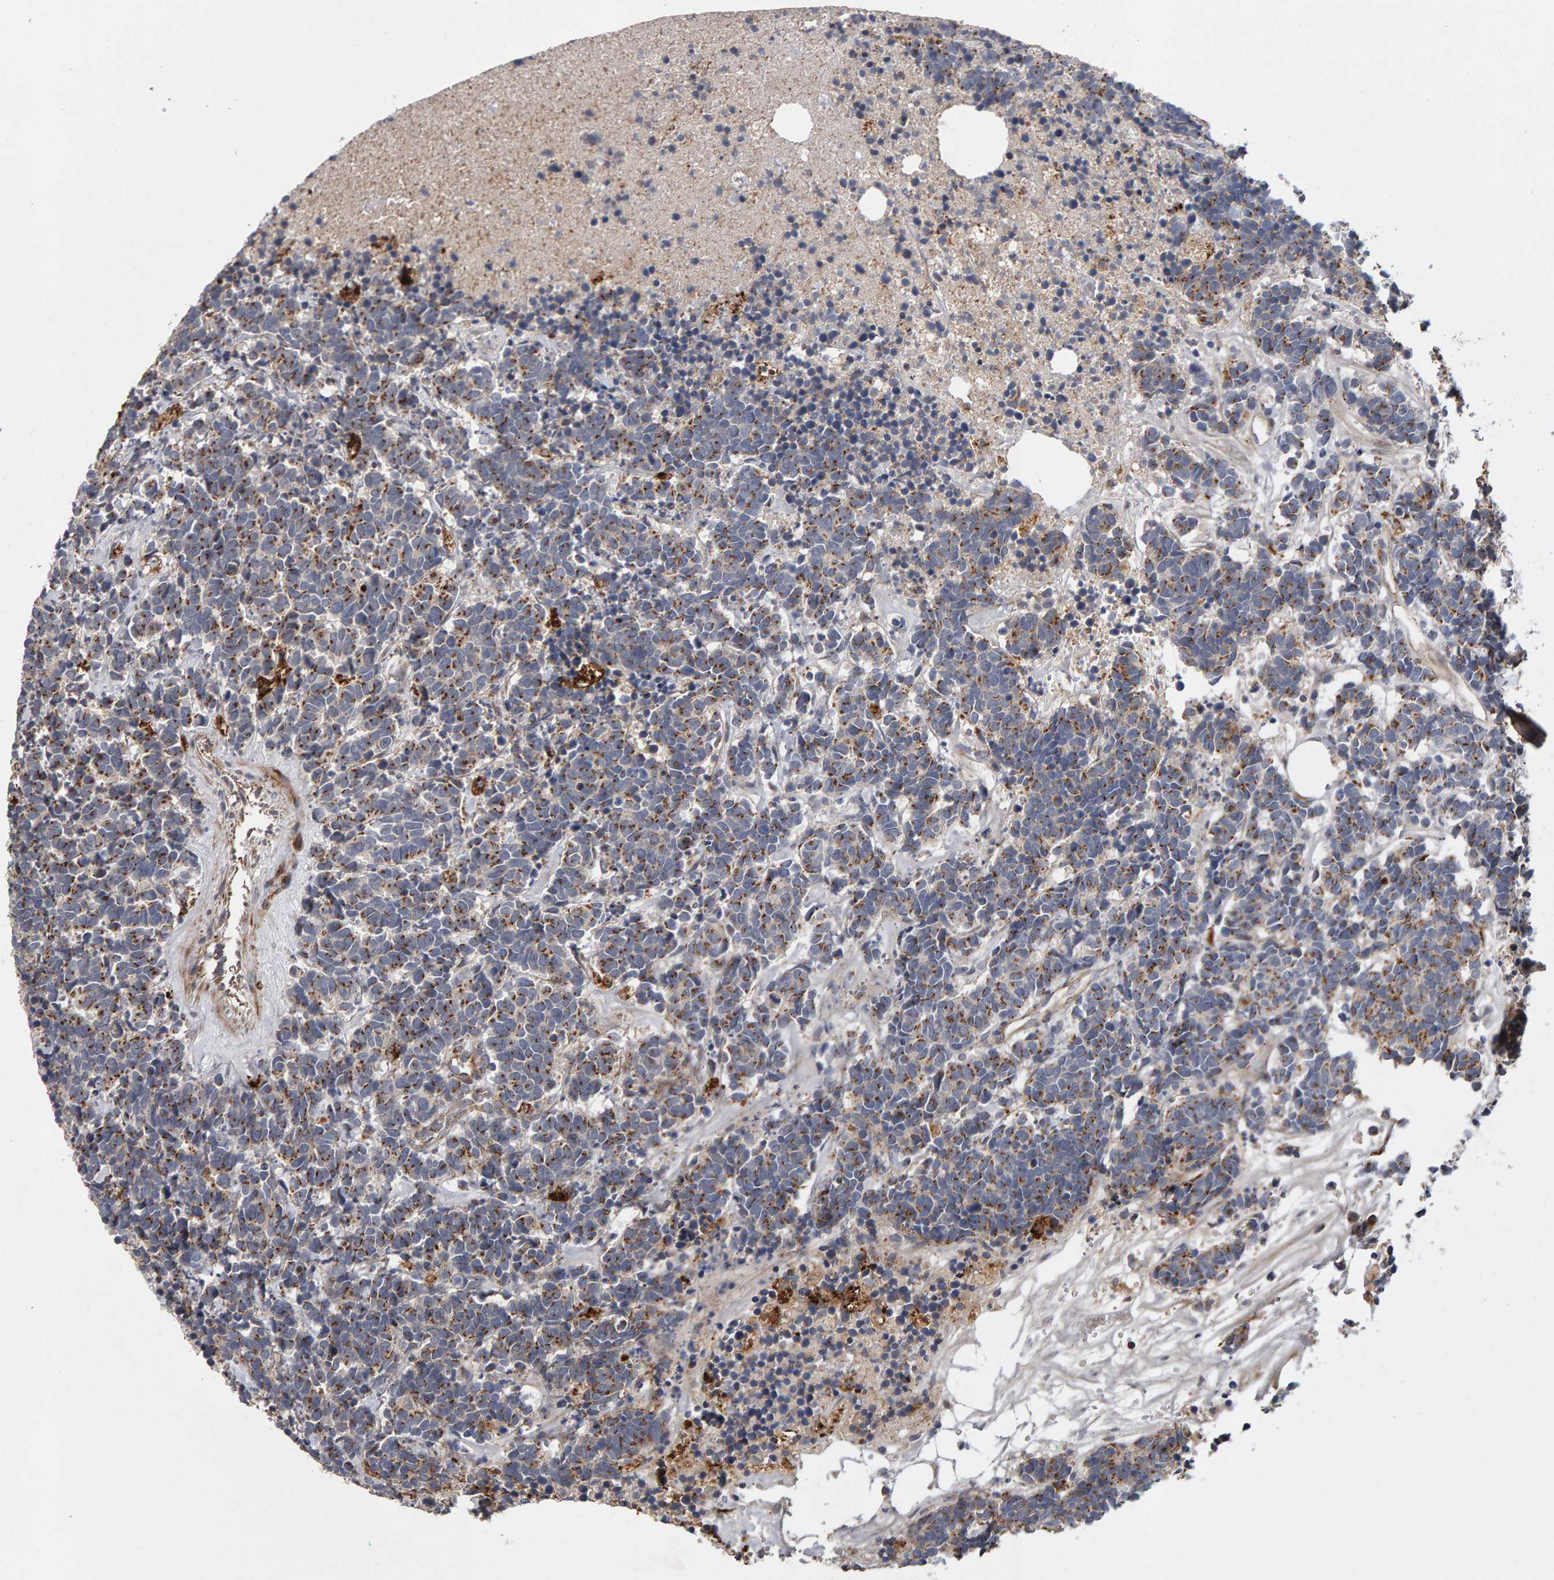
{"staining": {"intensity": "moderate", "quantity": ">75%", "location": "cytoplasmic/membranous"}, "tissue": "carcinoid", "cell_type": "Tumor cells", "image_type": "cancer", "snomed": [{"axis": "morphology", "description": "Carcinoma, NOS"}, {"axis": "morphology", "description": "Carcinoid, malignant, NOS"}, {"axis": "topography", "description": "Urinary bladder"}], "caption": "Protein expression analysis of carcinoid (malignant) demonstrates moderate cytoplasmic/membranous expression in about >75% of tumor cells.", "gene": "CANT1", "patient": {"sex": "male", "age": 57}}